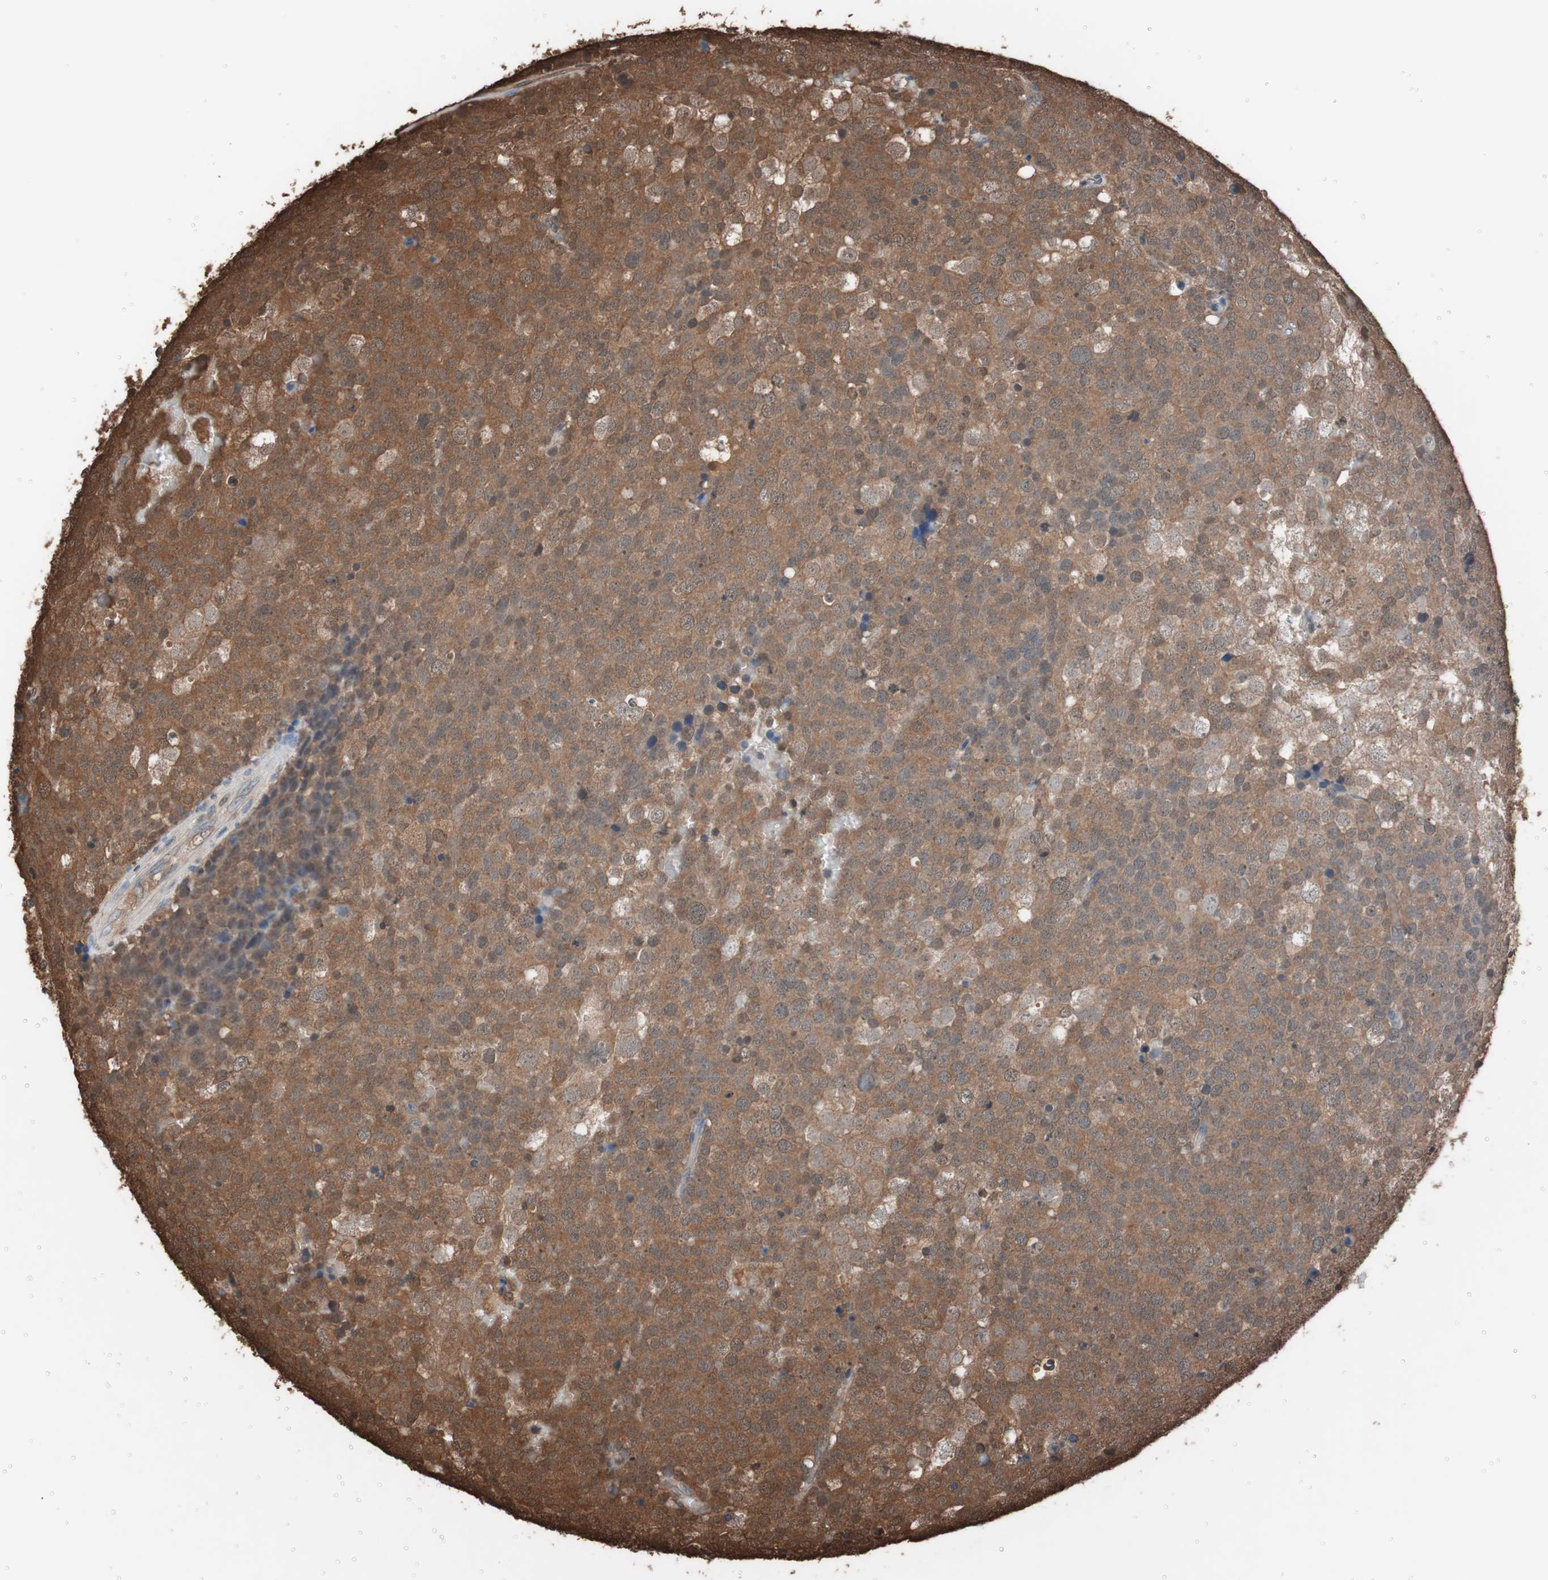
{"staining": {"intensity": "strong", "quantity": ">75%", "location": "cytoplasmic/membranous"}, "tissue": "testis cancer", "cell_type": "Tumor cells", "image_type": "cancer", "snomed": [{"axis": "morphology", "description": "Seminoma, NOS"}, {"axis": "topography", "description": "Testis"}], "caption": "Immunohistochemical staining of human testis cancer (seminoma) shows high levels of strong cytoplasmic/membranous staining in about >75% of tumor cells.", "gene": "CALM2", "patient": {"sex": "male", "age": 71}}